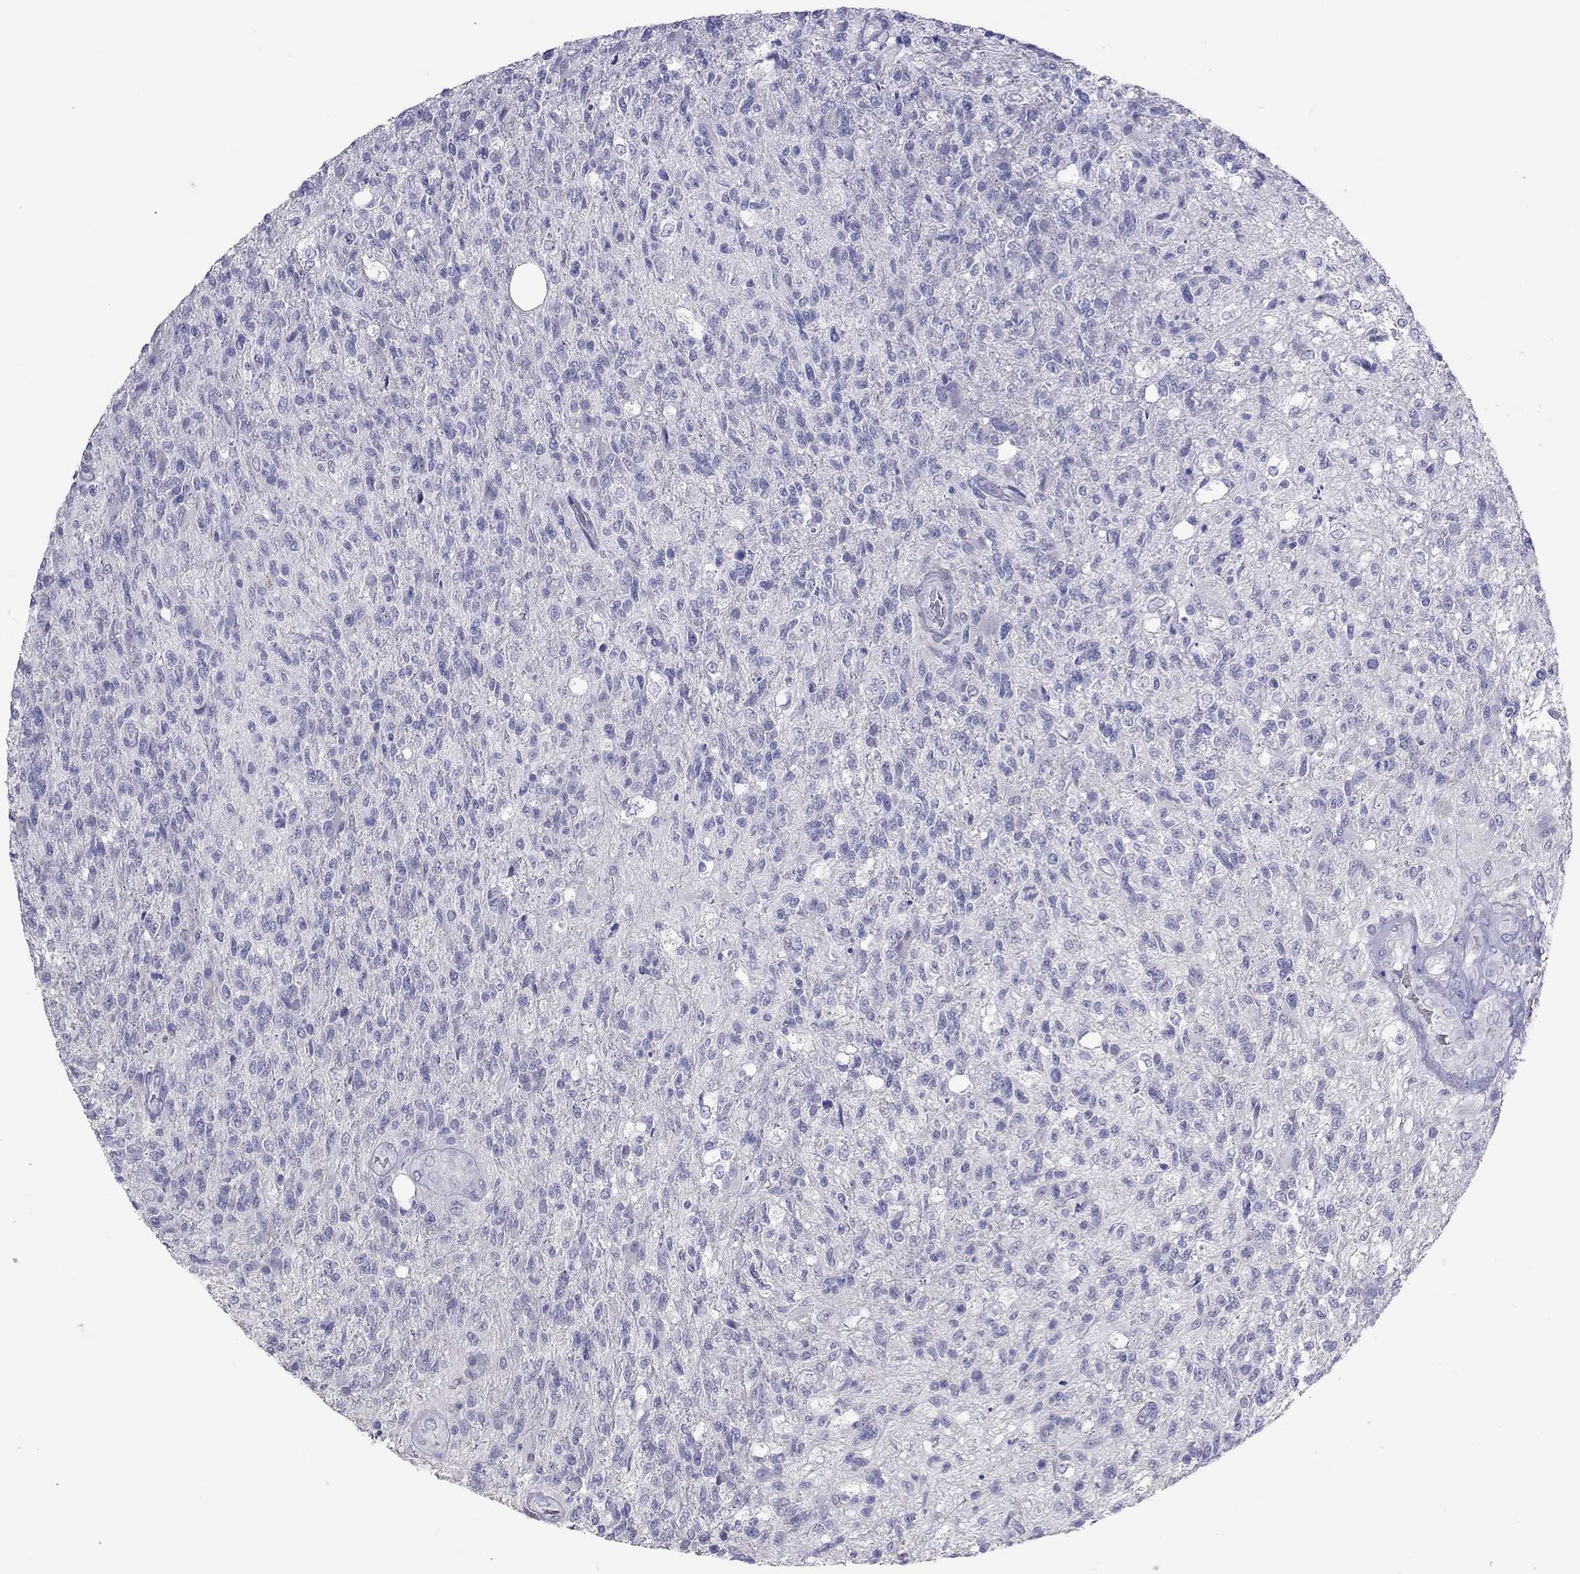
{"staining": {"intensity": "negative", "quantity": "none", "location": "none"}, "tissue": "glioma", "cell_type": "Tumor cells", "image_type": "cancer", "snomed": [{"axis": "morphology", "description": "Glioma, malignant, High grade"}, {"axis": "topography", "description": "Brain"}], "caption": "Tumor cells show no significant positivity in glioma.", "gene": "MUC16", "patient": {"sex": "male", "age": 56}}